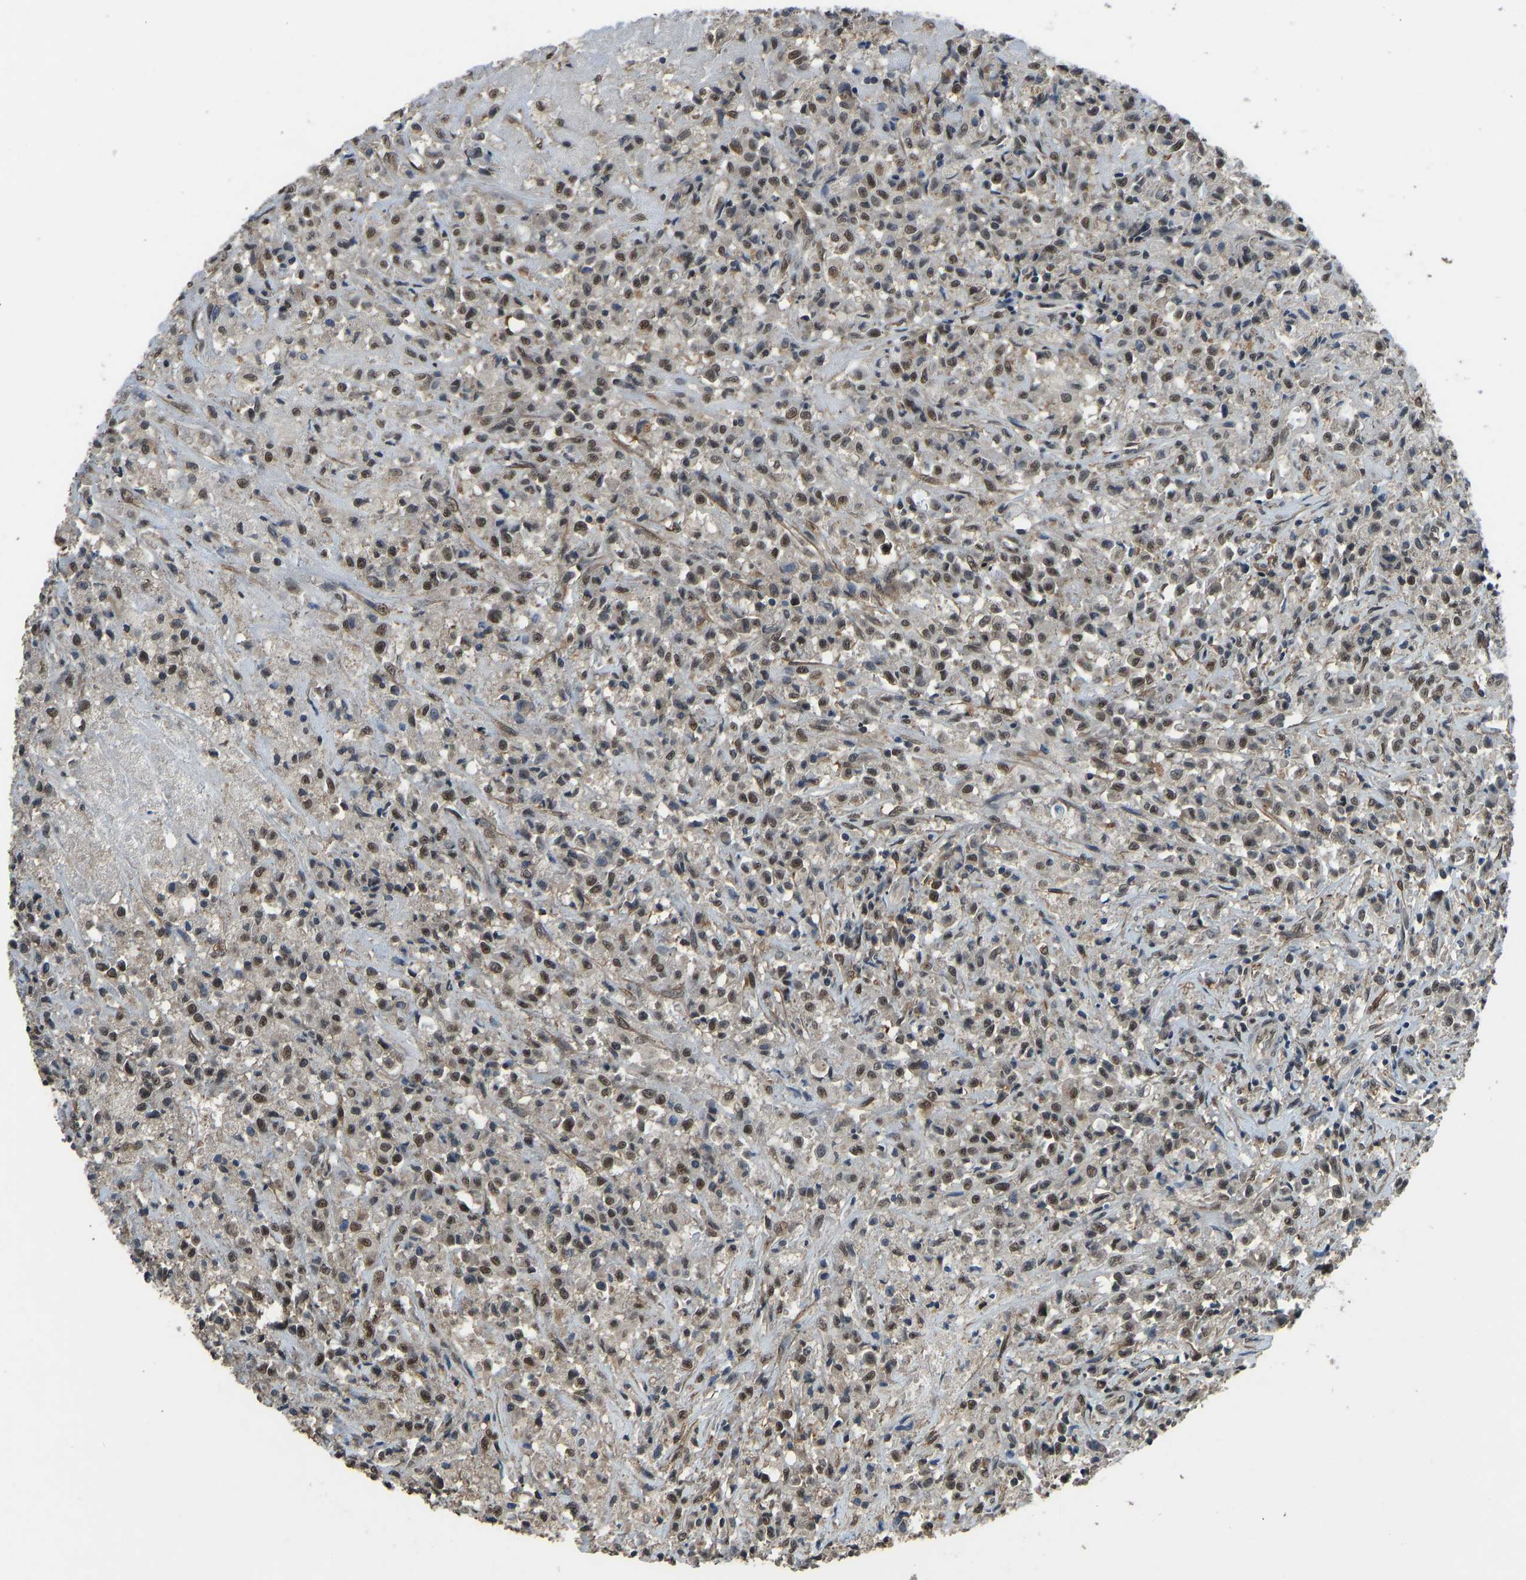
{"staining": {"intensity": "moderate", "quantity": ">75%", "location": "nuclear"}, "tissue": "testis cancer", "cell_type": "Tumor cells", "image_type": "cancer", "snomed": [{"axis": "morphology", "description": "Carcinoma, Embryonal, NOS"}, {"axis": "topography", "description": "Testis"}], "caption": "There is medium levels of moderate nuclear staining in tumor cells of embryonal carcinoma (testis), as demonstrated by immunohistochemical staining (brown color).", "gene": "TOX4", "patient": {"sex": "male", "age": 2}}